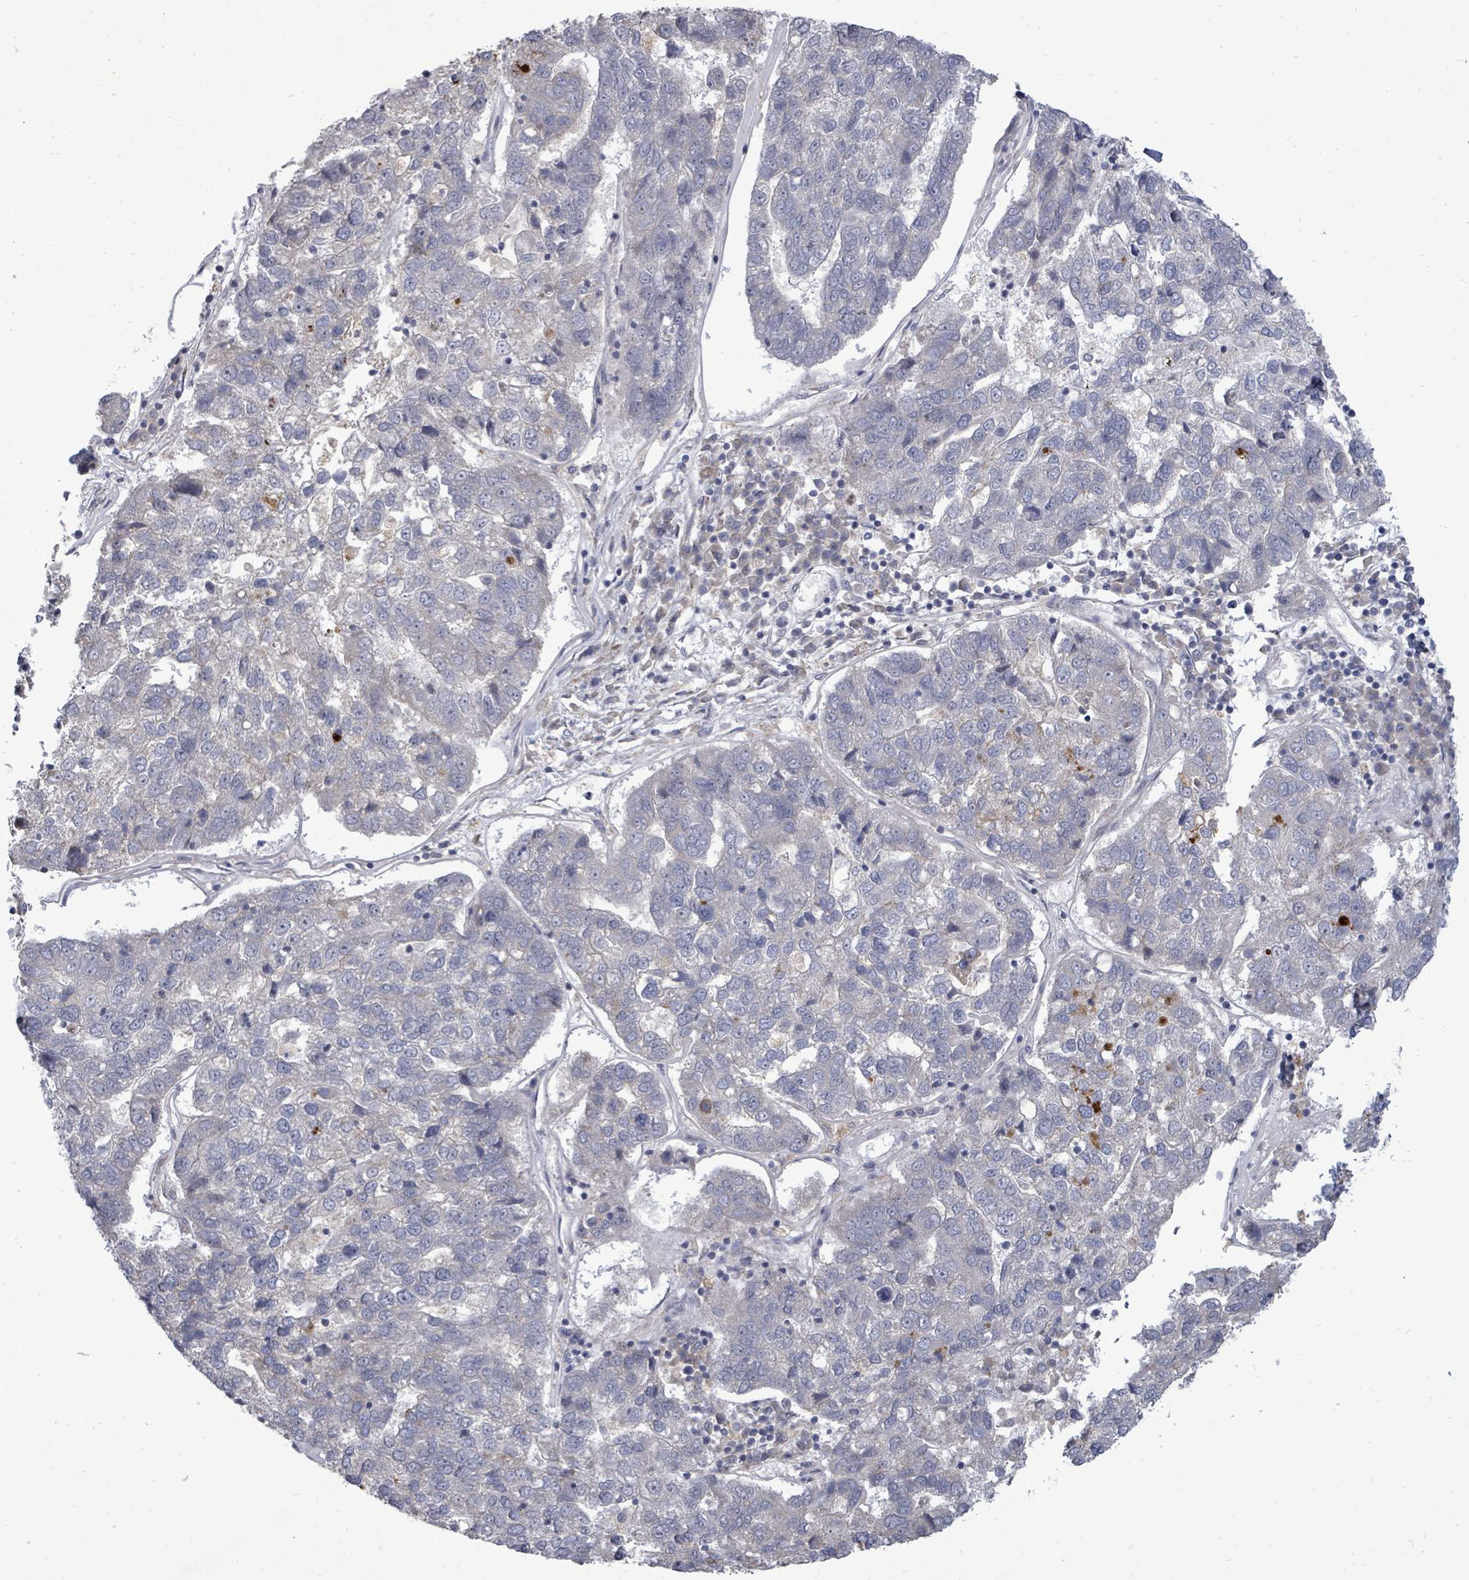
{"staining": {"intensity": "negative", "quantity": "none", "location": "none"}, "tissue": "pancreatic cancer", "cell_type": "Tumor cells", "image_type": "cancer", "snomed": [{"axis": "morphology", "description": "Adenocarcinoma, NOS"}, {"axis": "topography", "description": "Pancreas"}], "caption": "Immunohistochemical staining of human pancreatic cancer demonstrates no significant expression in tumor cells.", "gene": "POMGNT2", "patient": {"sex": "female", "age": 61}}